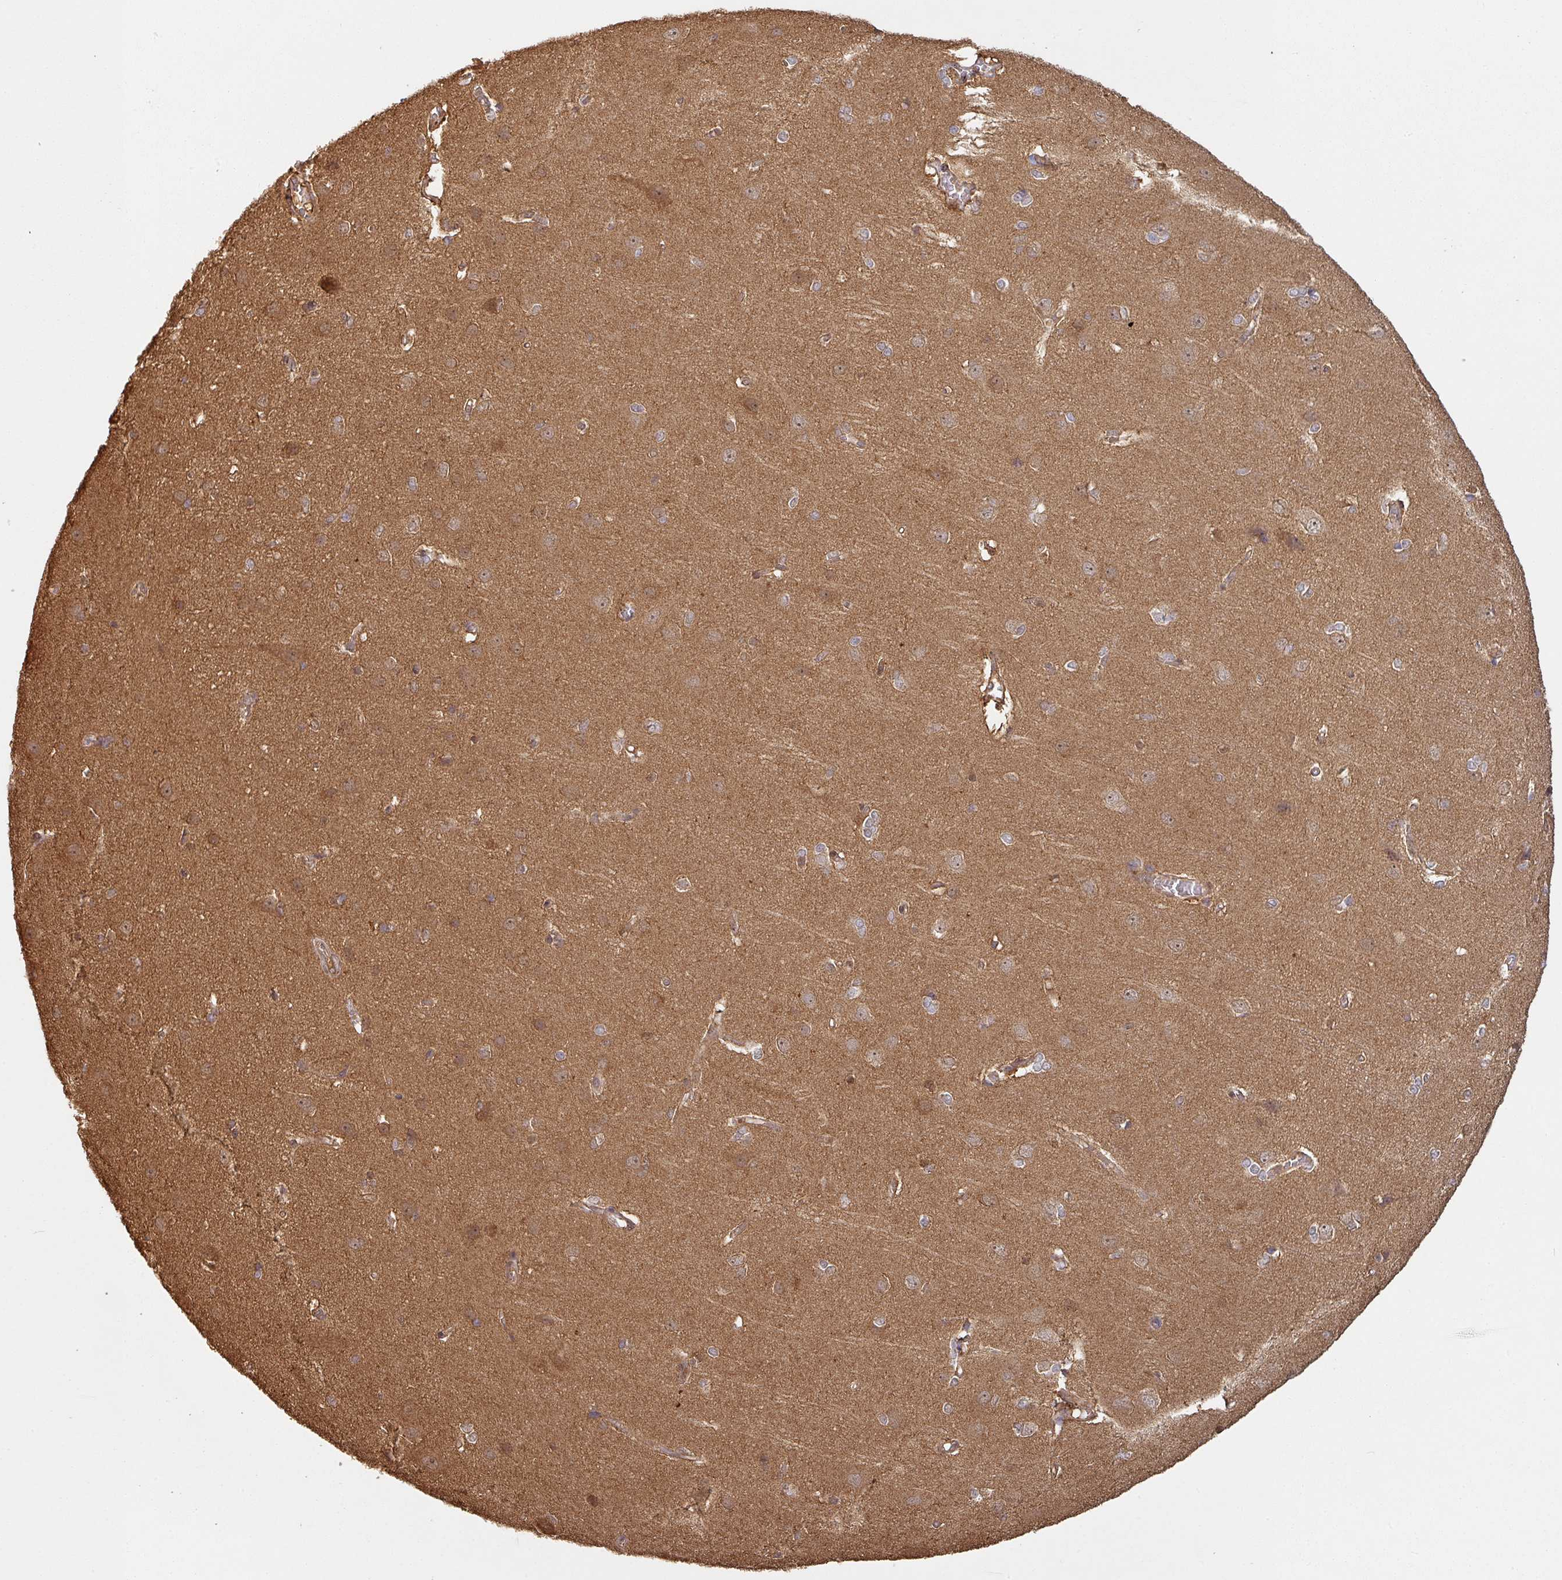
{"staining": {"intensity": "moderate", "quantity": ">75%", "location": "cytoplasmic/membranous"}, "tissue": "cerebral cortex", "cell_type": "Endothelial cells", "image_type": "normal", "snomed": [{"axis": "morphology", "description": "Normal tissue, NOS"}, {"axis": "topography", "description": "Cerebral cortex"}], "caption": "A brown stain shows moderate cytoplasmic/membranous expression of a protein in endothelial cells of unremarkable cerebral cortex.", "gene": "ZNF322", "patient": {"sex": "male", "age": 37}}